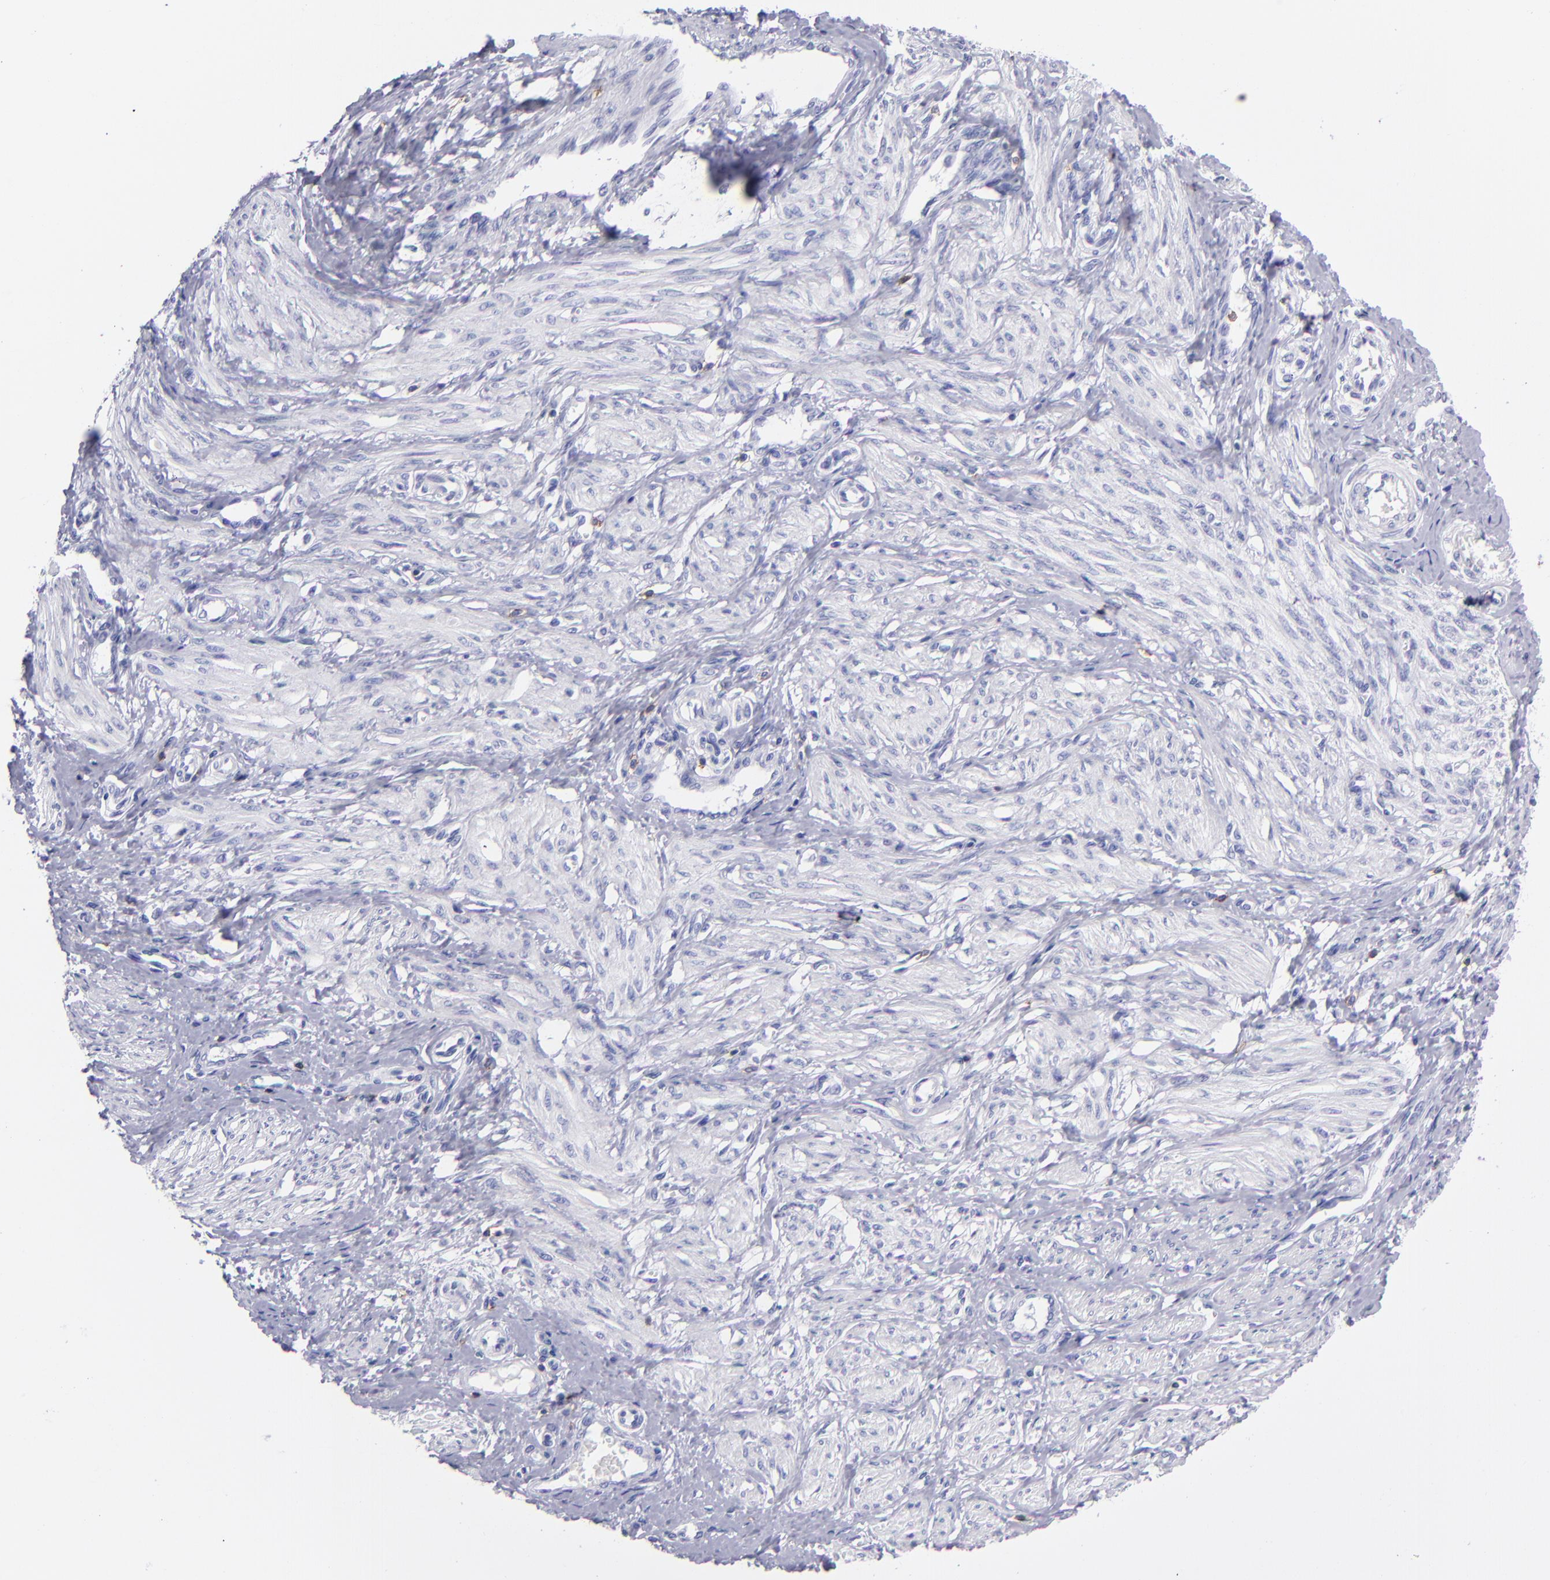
{"staining": {"intensity": "negative", "quantity": "none", "location": "none"}, "tissue": "smooth muscle", "cell_type": "Smooth muscle cells", "image_type": "normal", "snomed": [{"axis": "morphology", "description": "Normal tissue, NOS"}, {"axis": "topography", "description": "Smooth muscle"}, {"axis": "topography", "description": "Uterus"}], "caption": "Smooth muscle was stained to show a protein in brown. There is no significant positivity in smooth muscle cells. Brightfield microscopy of immunohistochemistry stained with DAB (brown) and hematoxylin (blue), captured at high magnification.", "gene": "CD6", "patient": {"sex": "female", "age": 39}}